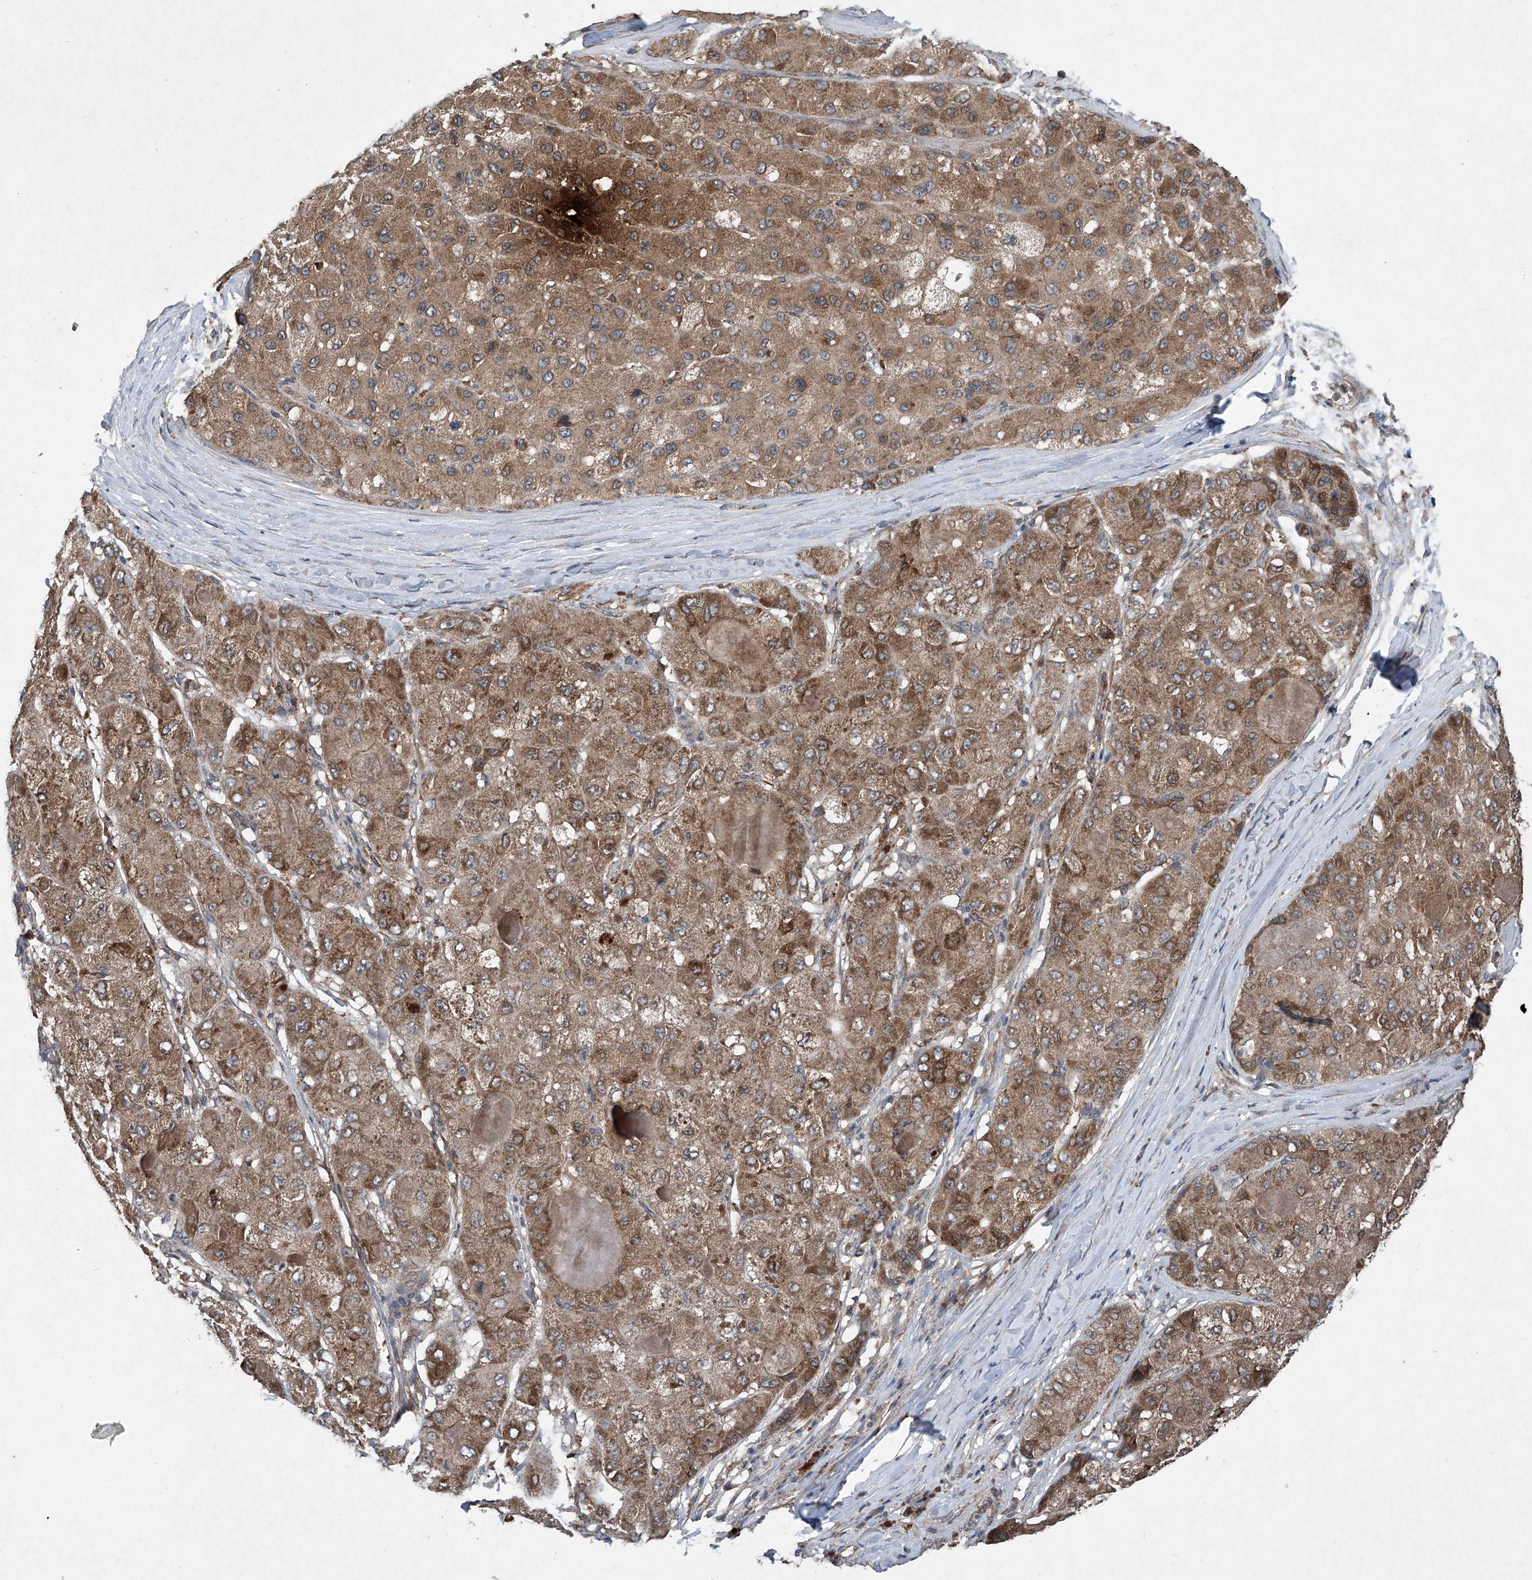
{"staining": {"intensity": "moderate", "quantity": ">75%", "location": "cytoplasmic/membranous"}, "tissue": "liver cancer", "cell_type": "Tumor cells", "image_type": "cancer", "snomed": [{"axis": "morphology", "description": "Carcinoma, Hepatocellular, NOS"}, {"axis": "topography", "description": "Liver"}], "caption": "There is medium levels of moderate cytoplasmic/membranous positivity in tumor cells of hepatocellular carcinoma (liver), as demonstrated by immunohistochemical staining (brown color).", "gene": "SUMF2", "patient": {"sex": "male", "age": 80}}